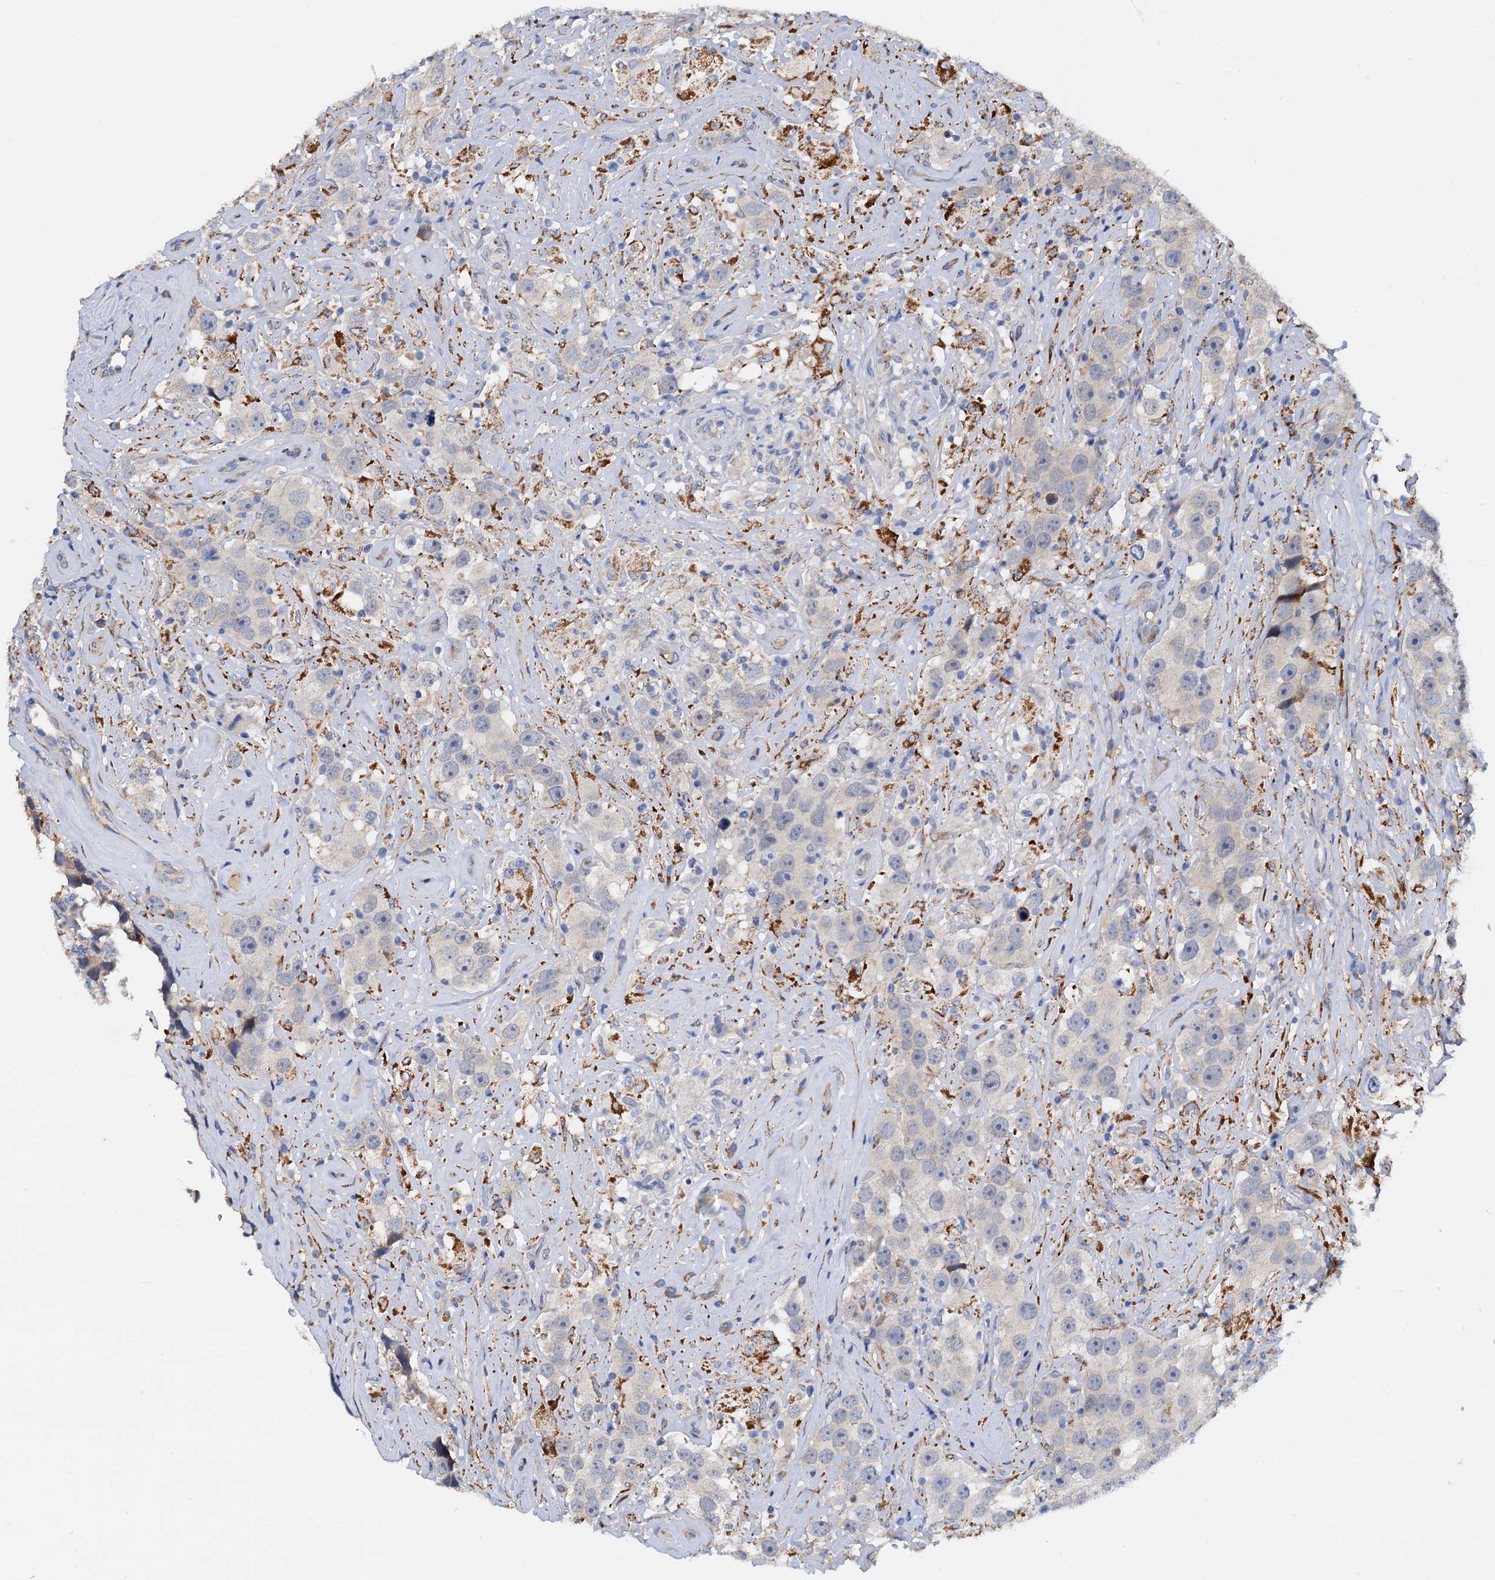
{"staining": {"intensity": "negative", "quantity": "none", "location": "none"}, "tissue": "testis cancer", "cell_type": "Tumor cells", "image_type": "cancer", "snomed": [{"axis": "morphology", "description": "Seminoma, NOS"}, {"axis": "topography", "description": "Testis"}], "caption": "High power microscopy image of an immunohistochemistry micrograph of seminoma (testis), revealing no significant positivity in tumor cells. (DAB immunohistochemistry (IHC) with hematoxylin counter stain).", "gene": "RASSF9", "patient": {"sex": "male", "age": 49}}